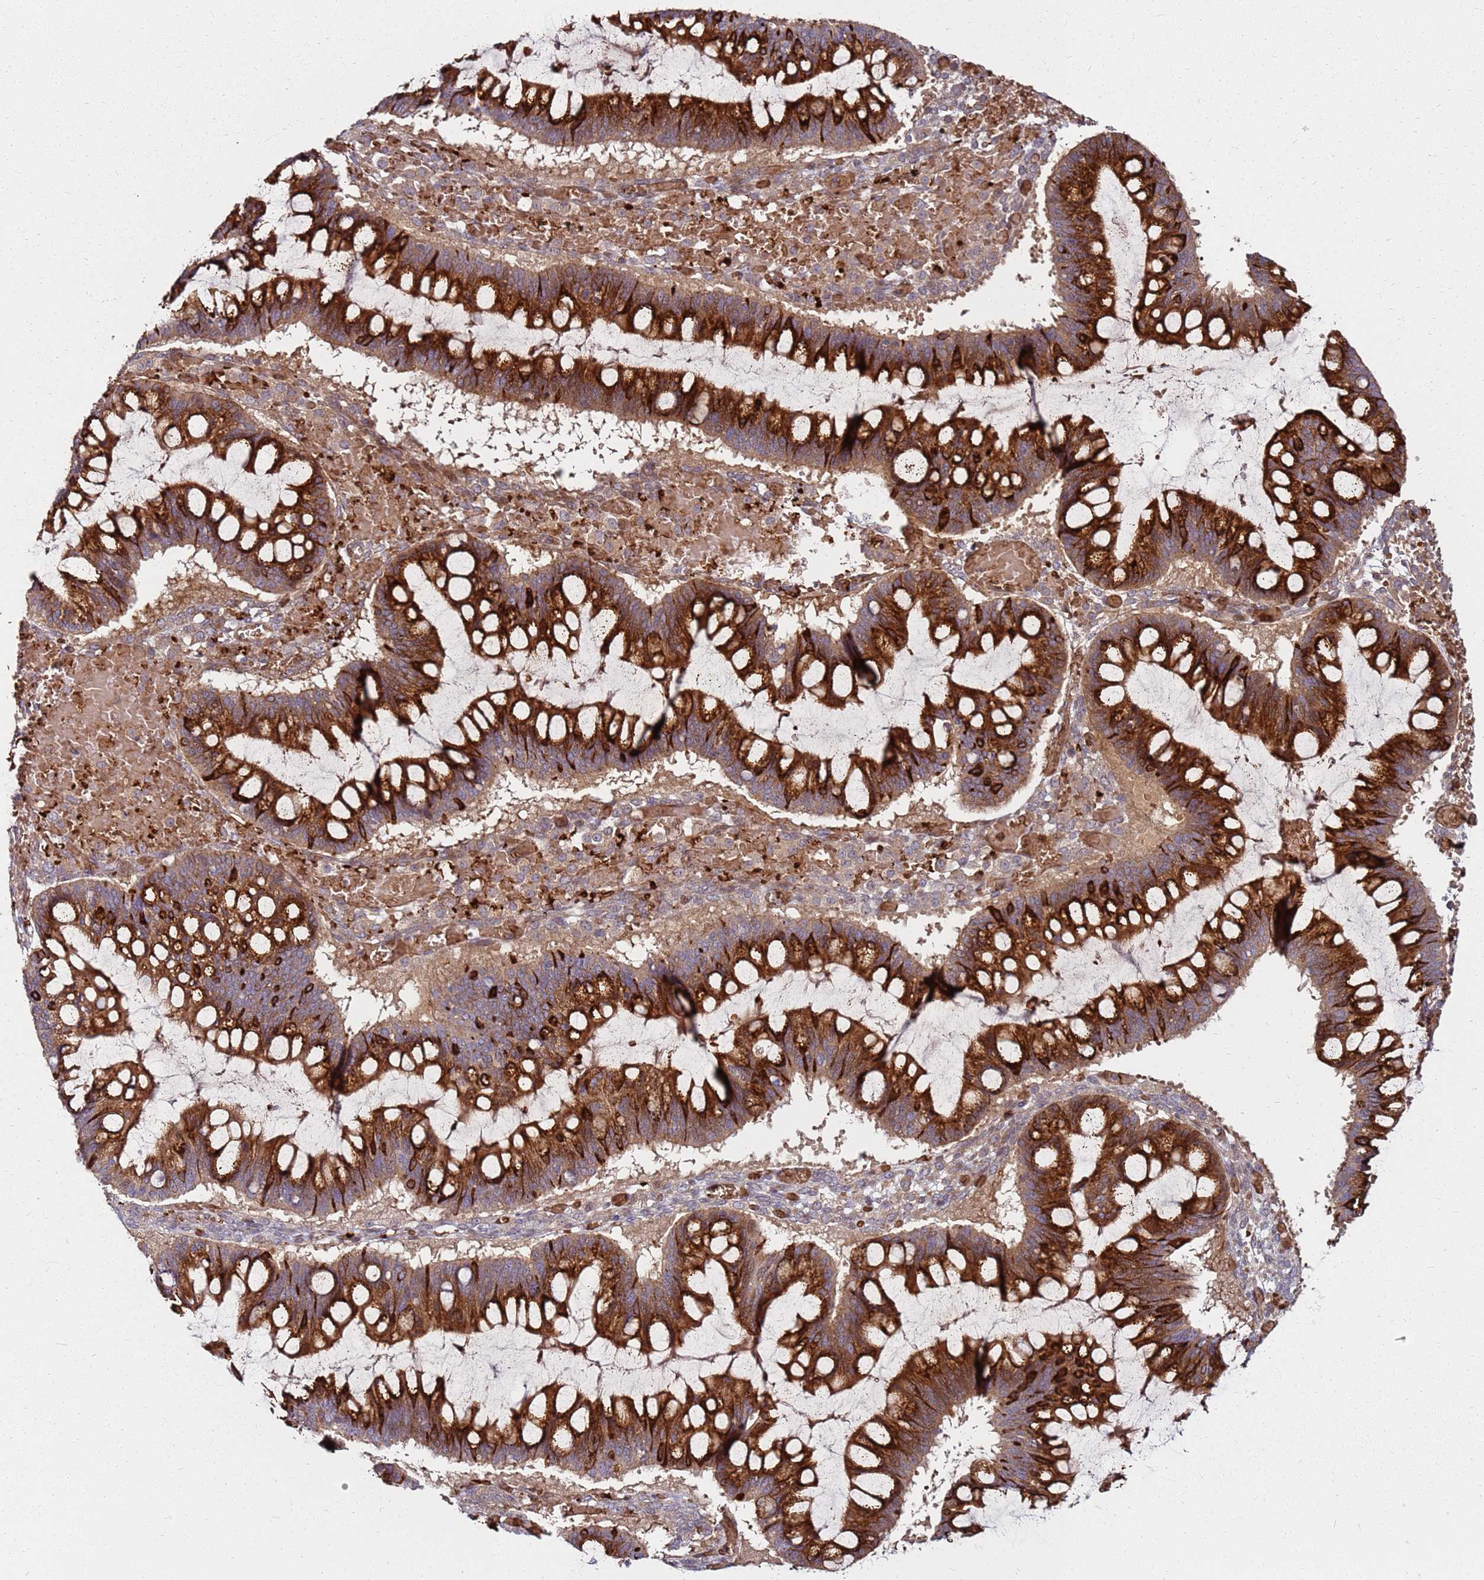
{"staining": {"intensity": "strong", "quantity": ">75%", "location": "cytoplasmic/membranous"}, "tissue": "ovarian cancer", "cell_type": "Tumor cells", "image_type": "cancer", "snomed": [{"axis": "morphology", "description": "Cystadenocarcinoma, mucinous, NOS"}, {"axis": "topography", "description": "Ovary"}], "caption": "Immunohistochemical staining of human mucinous cystadenocarcinoma (ovarian) displays strong cytoplasmic/membranous protein expression in about >75% of tumor cells.", "gene": "RNF11", "patient": {"sex": "female", "age": 73}}